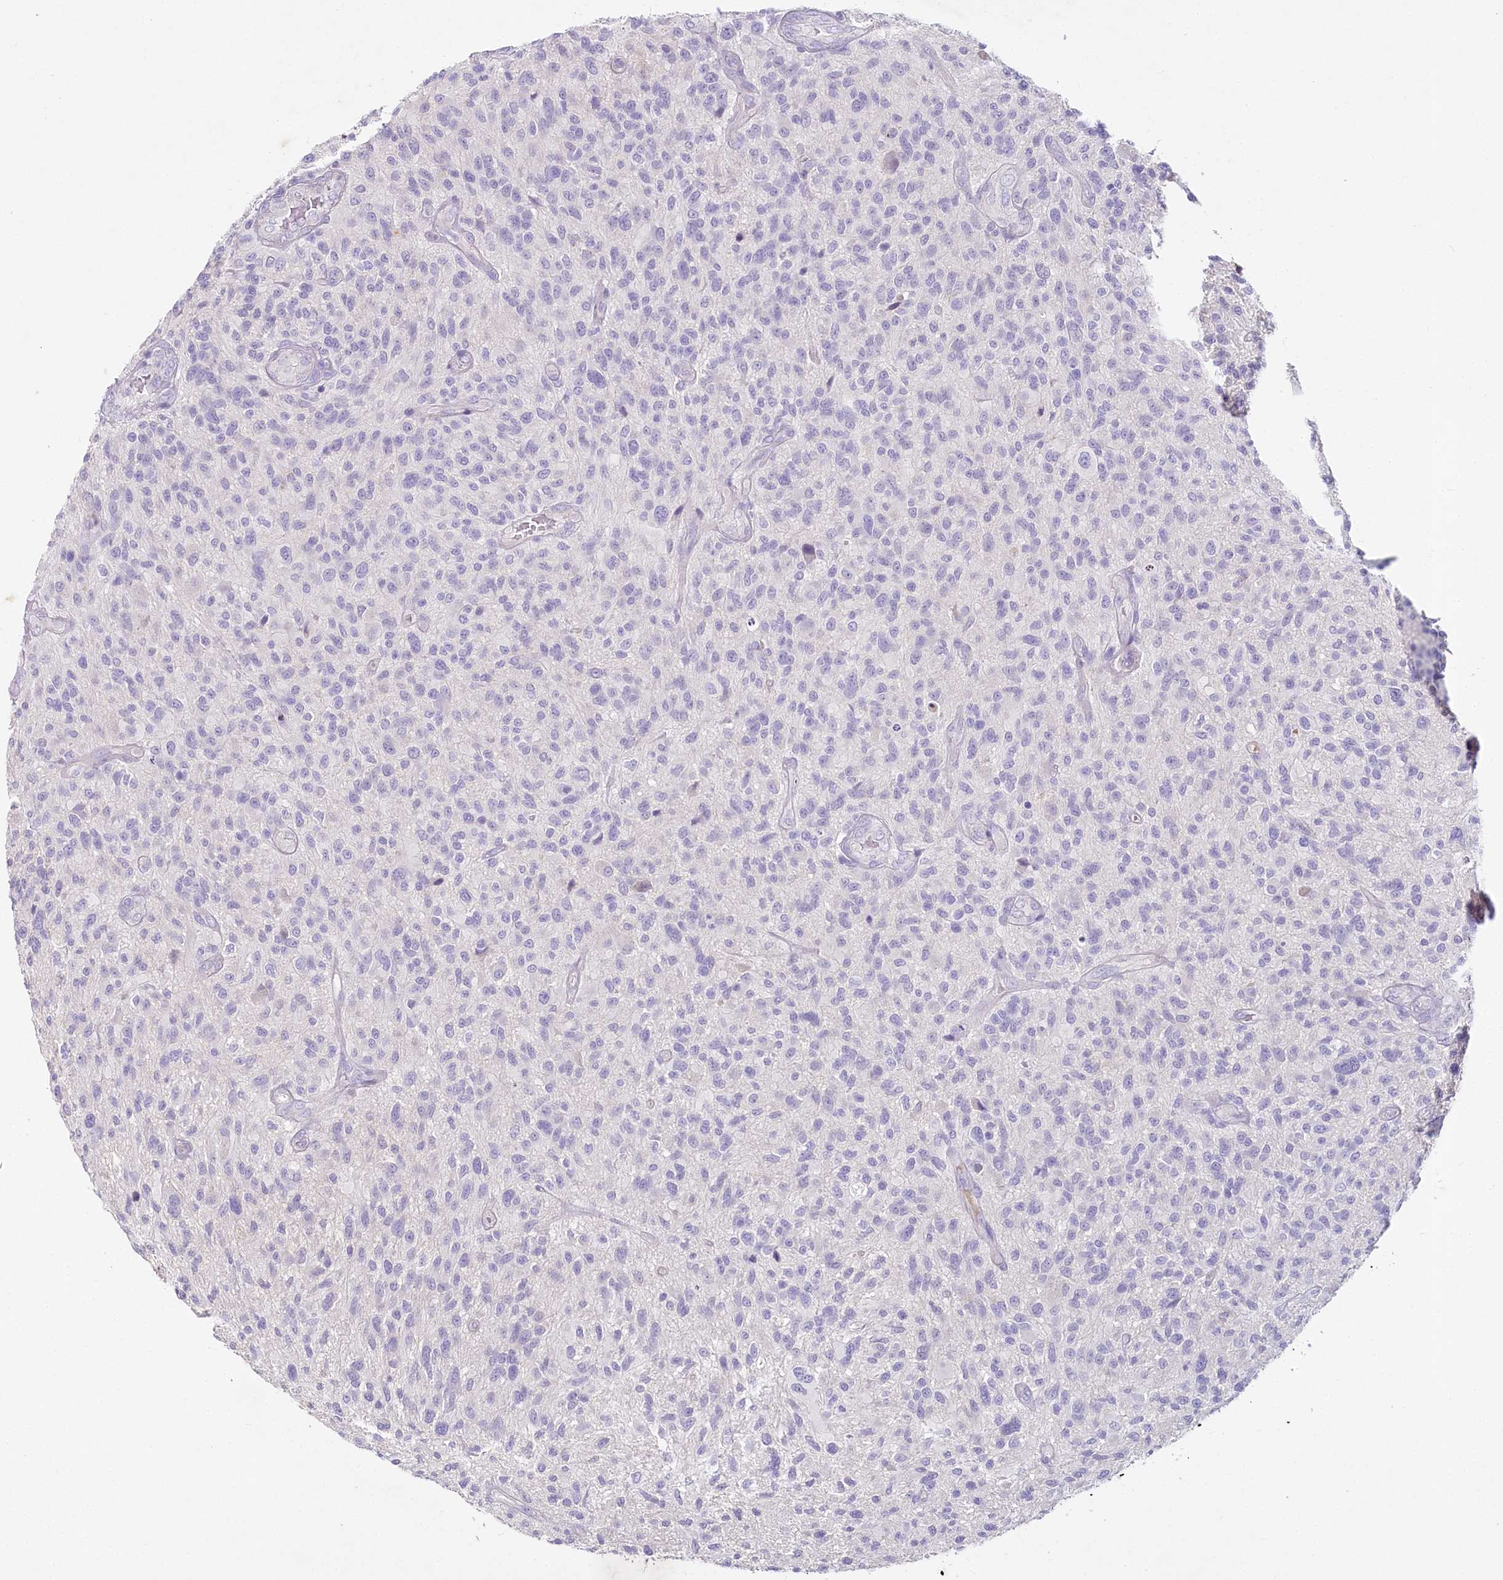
{"staining": {"intensity": "negative", "quantity": "none", "location": "none"}, "tissue": "glioma", "cell_type": "Tumor cells", "image_type": "cancer", "snomed": [{"axis": "morphology", "description": "Glioma, malignant, High grade"}, {"axis": "topography", "description": "Brain"}], "caption": "The immunohistochemistry (IHC) photomicrograph has no significant expression in tumor cells of malignant glioma (high-grade) tissue. (DAB immunohistochemistry, high magnification).", "gene": "HPD", "patient": {"sex": "male", "age": 47}}